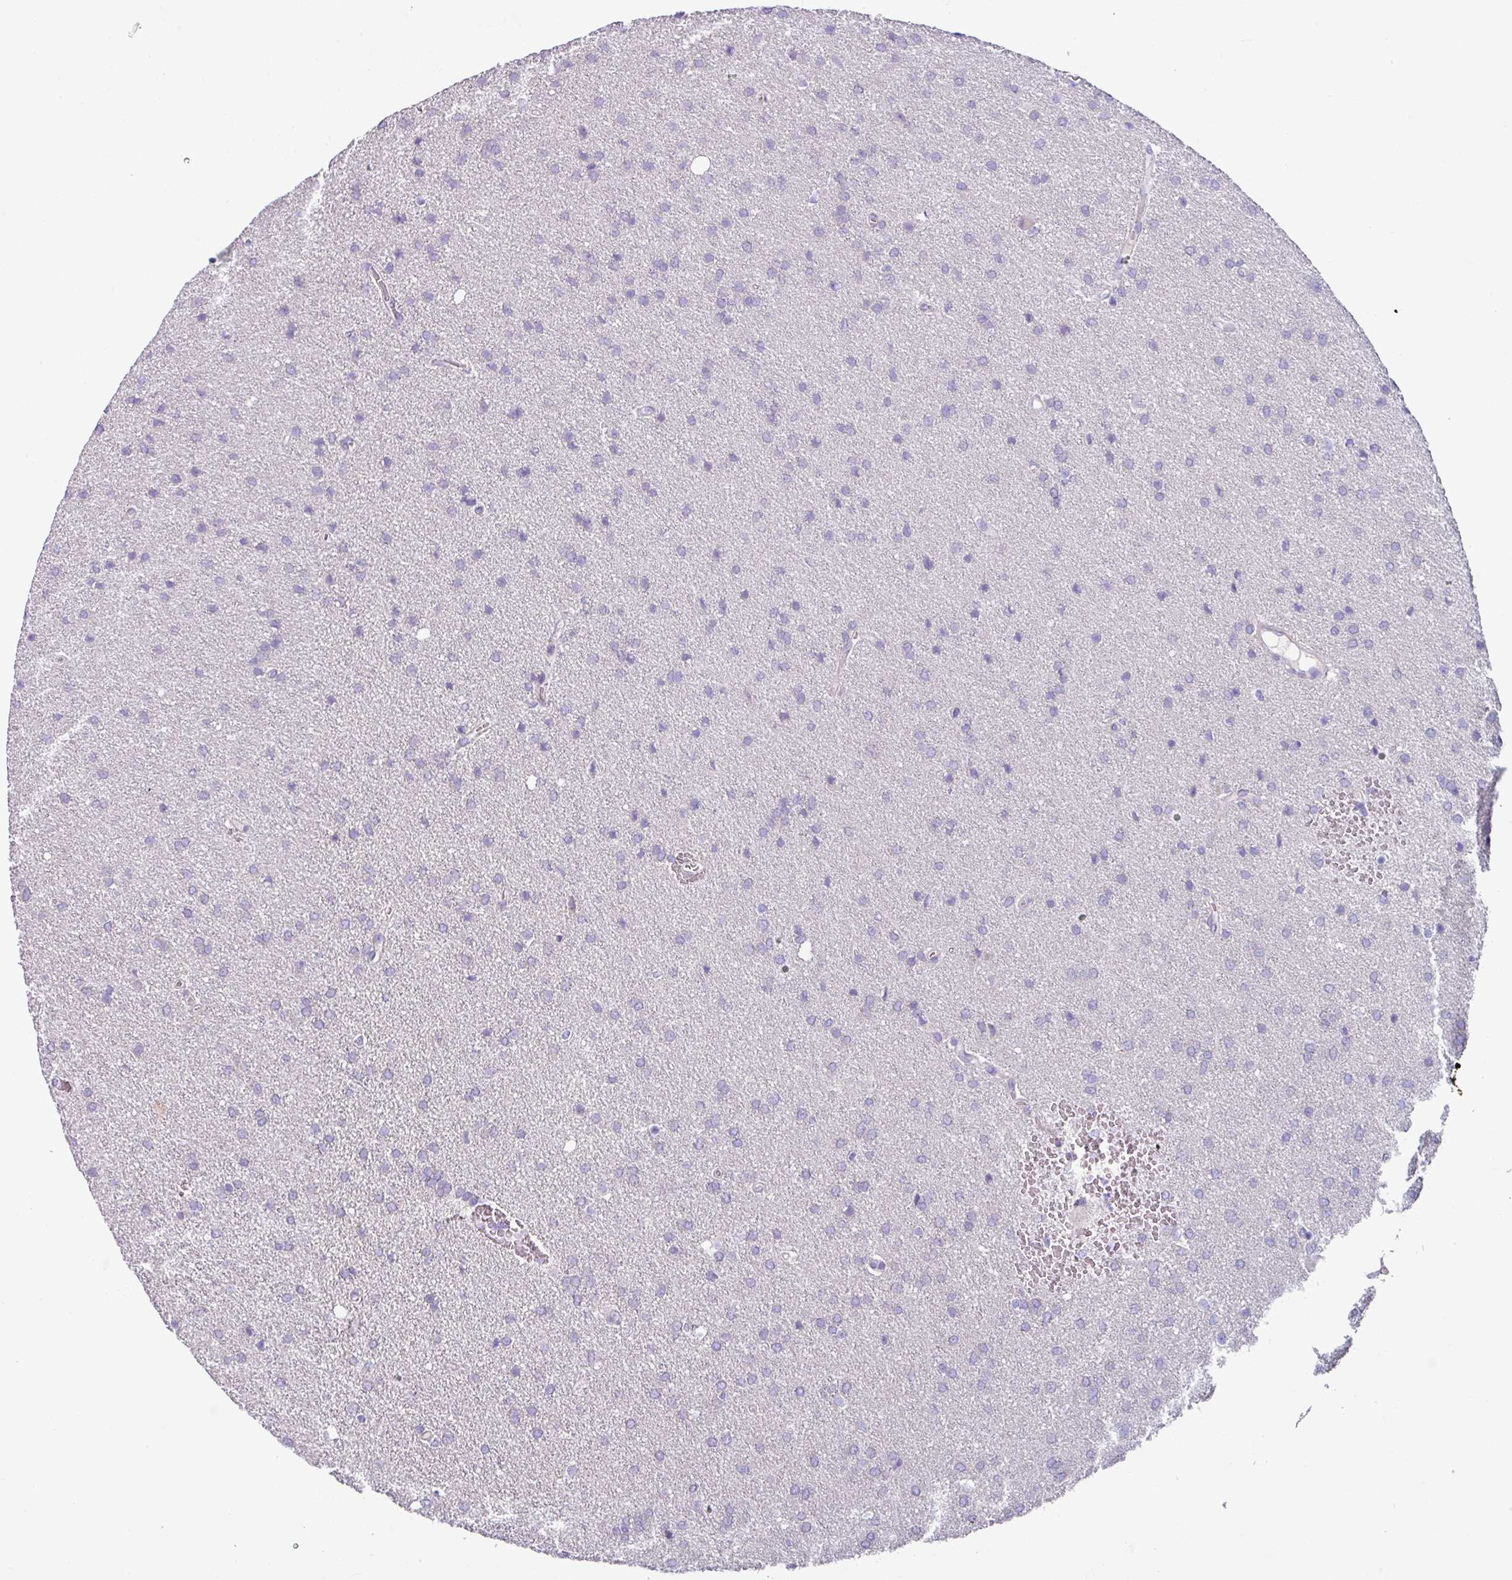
{"staining": {"intensity": "negative", "quantity": "none", "location": "none"}, "tissue": "glioma", "cell_type": "Tumor cells", "image_type": "cancer", "snomed": [{"axis": "morphology", "description": "Glioma, malignant, Low grade"}, {"axis": "topography", "description": "Brain"}], "caption": "Protein analysis of malignant glioma (low-grade) demonstrates no significant expression in tumor cells.", "gene": "RGS16", "patient": {"sex": "female", "age": 34}}